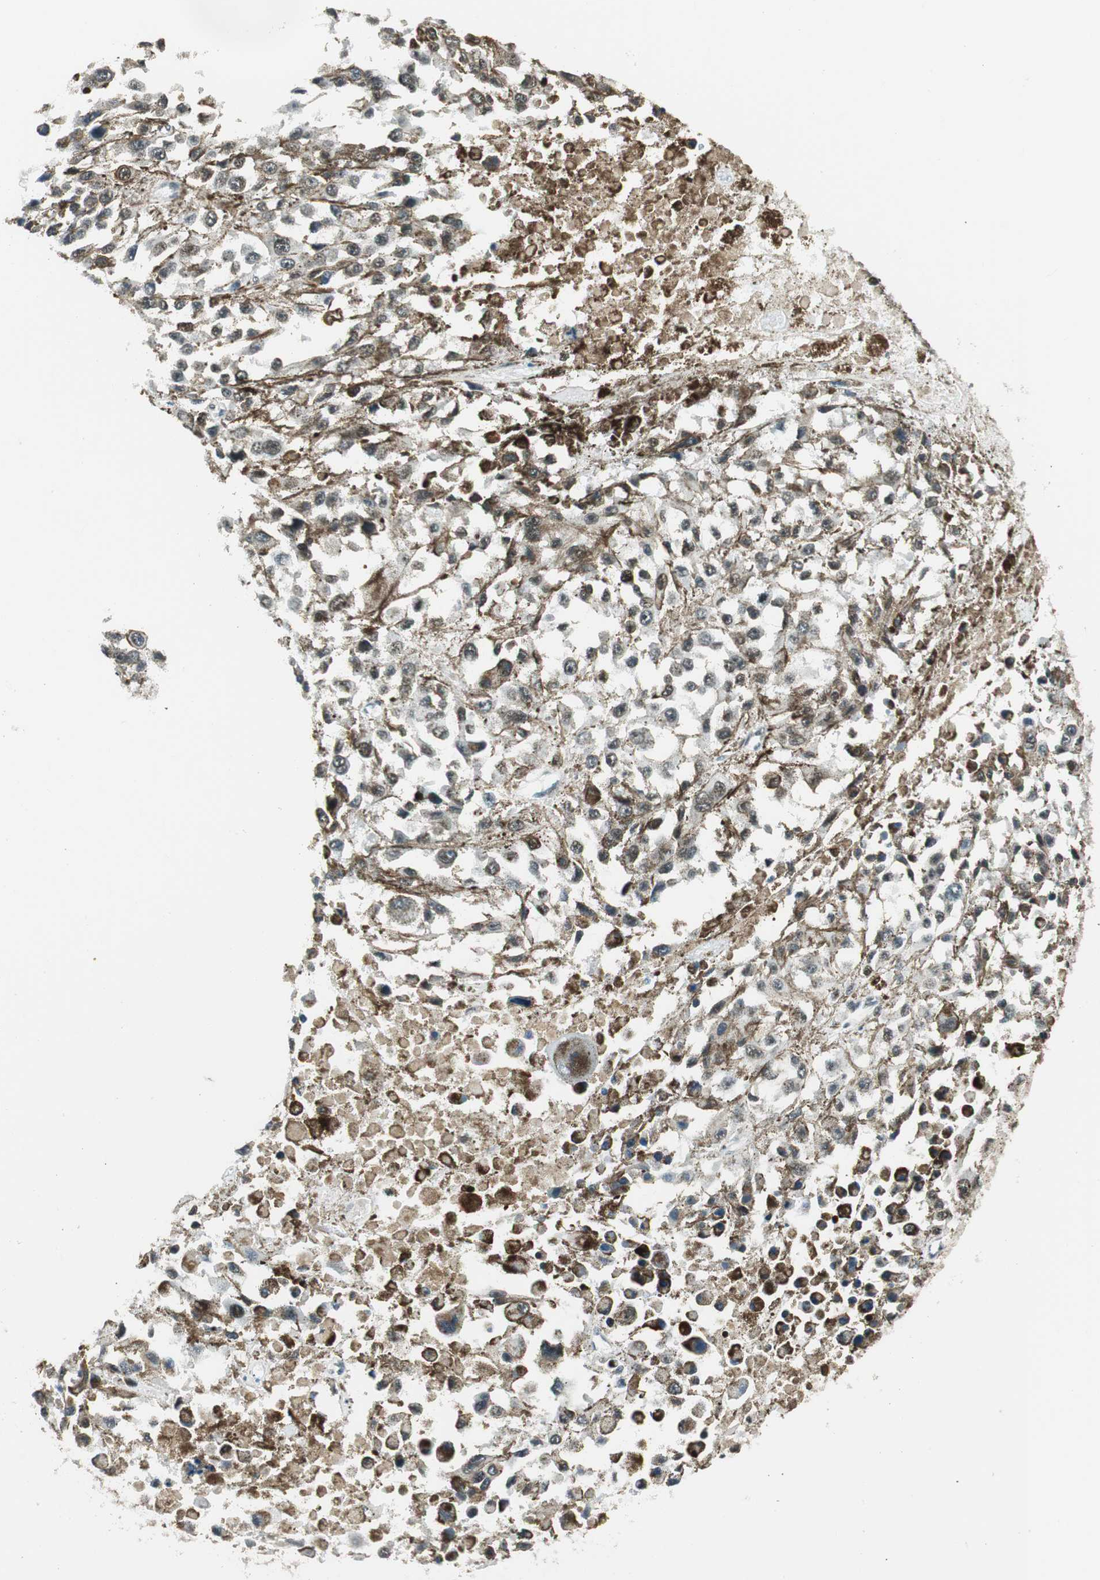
{"staining": {"intensity": "weak", "quantity": "<25%", "location": "cytoplasmic/membranous,nuclear"}, "tissue": "melanoma", "cell_type": "Tumor cells", "image_type": "cancer", "snomed": [{"axis": "morphology", "description": "Malignant melanoma, Metastatic site"}, {"axis": "topography", "description": "Lymph node"}], "caption": "Micrograph shows no significant protein positivity in tumor cells of melanoma.", "gene": "RING1", "patient": {"sex": "male", "age": 59}}